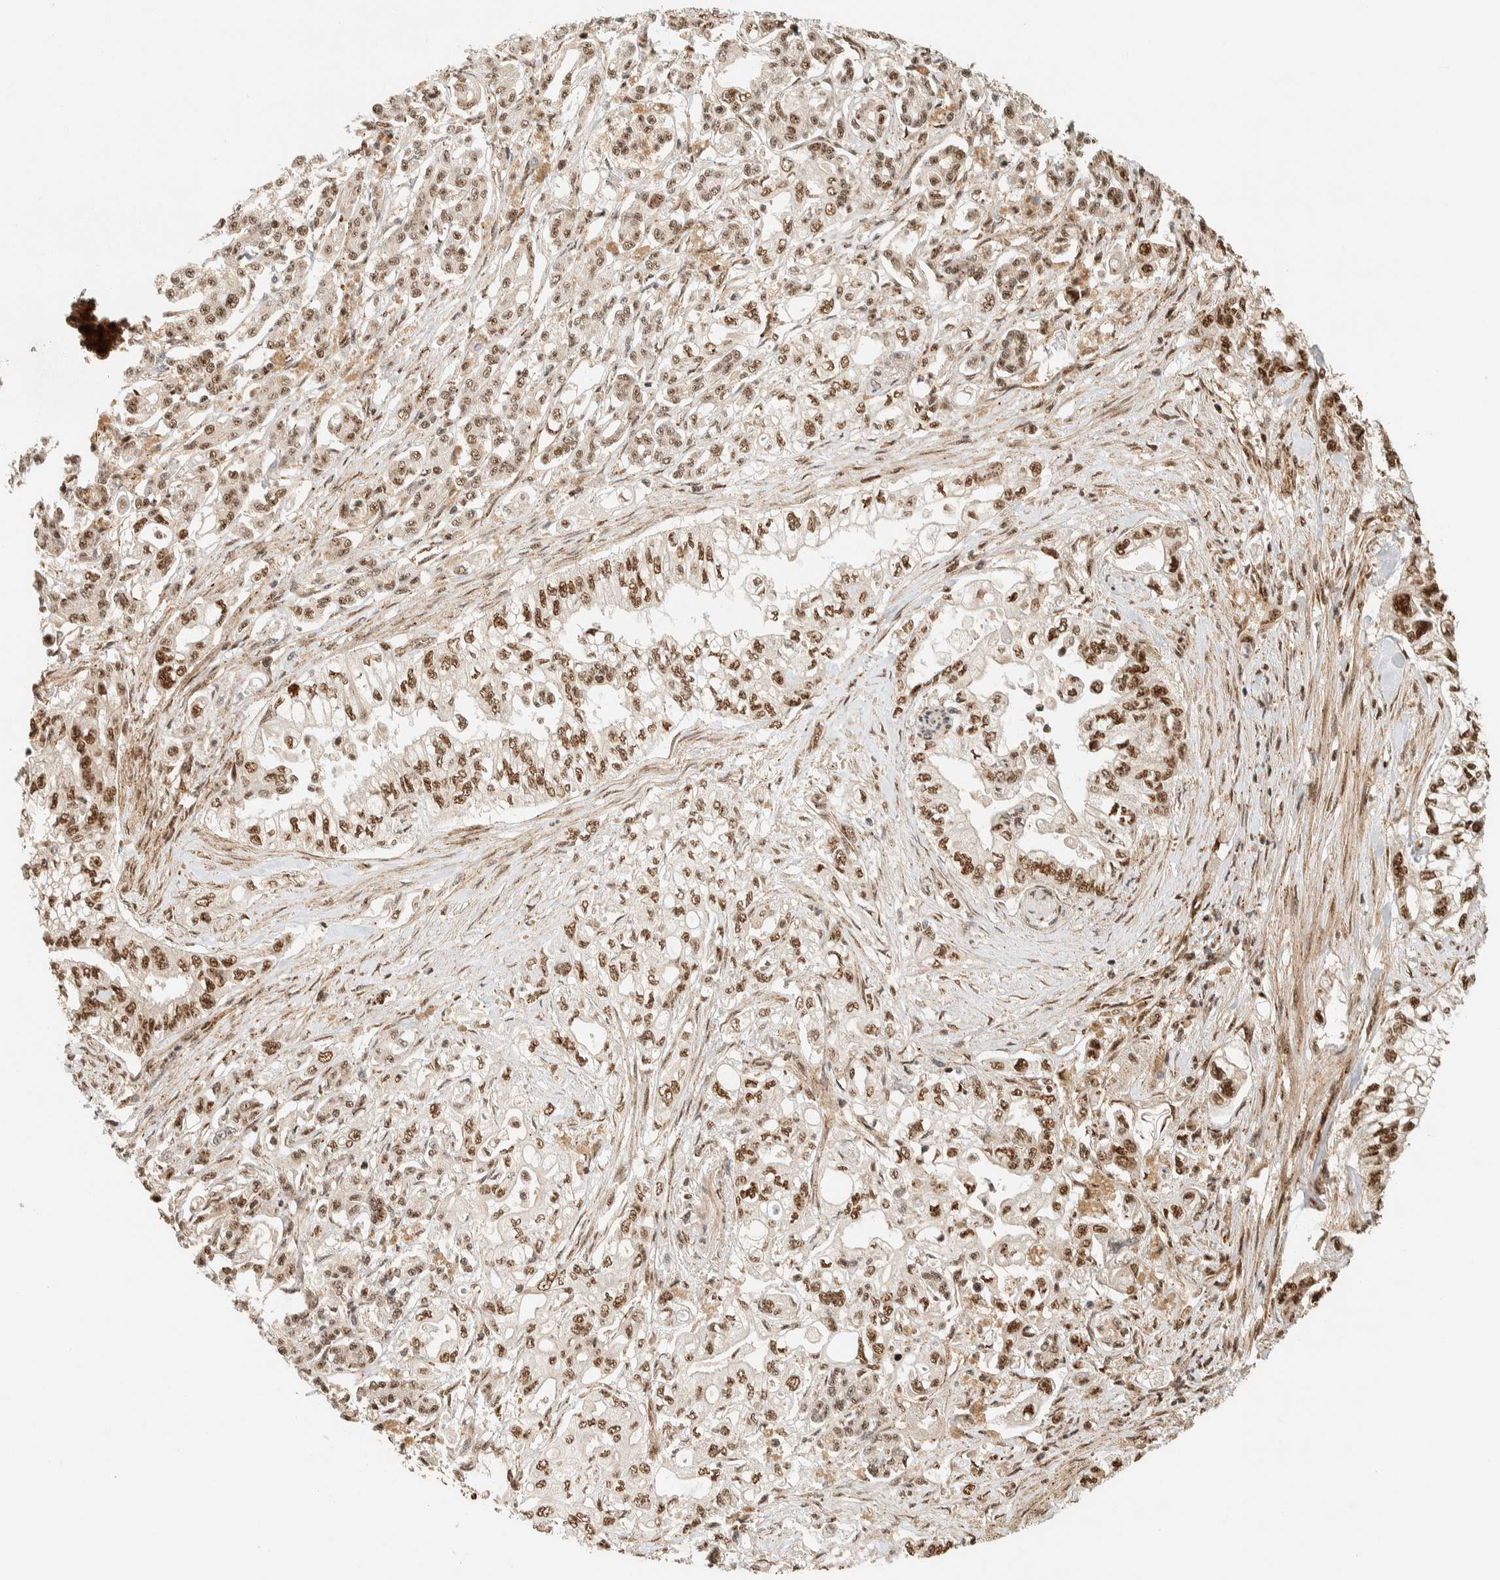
{"staining": {"intensity": "moderate", "quantity": ">75%", "location": "nuclear"}, "tissue": "pancreatic cancer", "cell_type": "Tumor cells", "image_type": "cancer", "snomed": [{"axis": "morphology", "description": "Normal tissue, NOS"}, {"axis": "topography", "description": "Pancreas"}], "caption": "Immunohistochemistry (IHC) micrograph of human pancreatic cancer stained for a protein (brown), which reveals medium levels of moderate nuclear staining in approximately >75% of tumor cells.", "gene": "SIK1", "patient": {"sex": "male", "age": 42}}